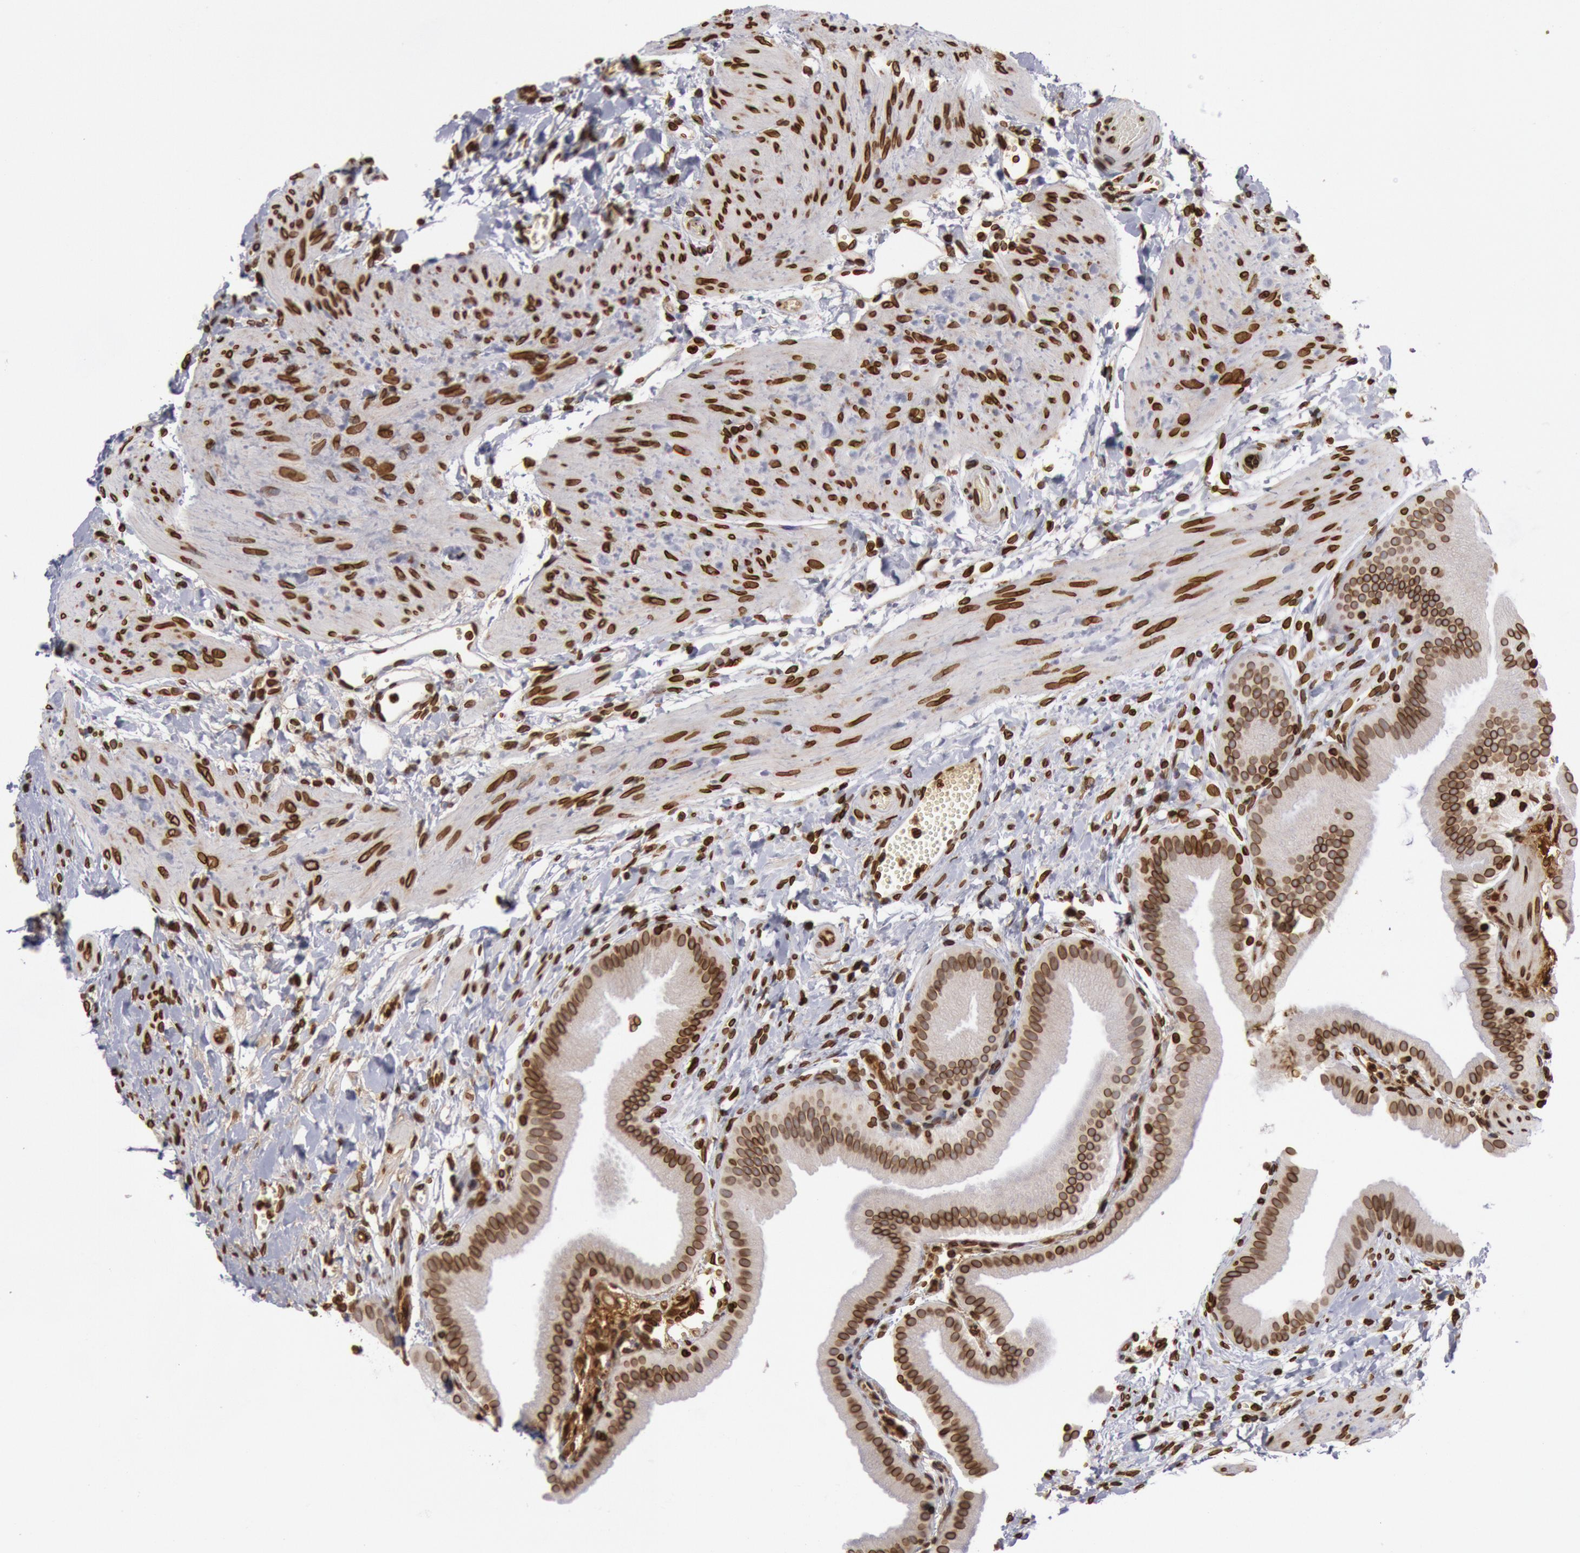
{"staining": {"intensity": "strong", "quantity": ">75%", "location": "nuclear"}, "tissue": "gallbladder", "cell_type": "Glandular cells", "image_type": "normal", "snomed": [{"axis": "morphology", "description": "Normal tissue, NOS"}, {"axis": "topography", "description": "Gallbladder"}], "caption": "The photomicrograph exhibits immunohistochemical staining of benign gallbladder. There is strong nuclear positivity is seen in about >75% of glandular cells. The staining was performed using DAB to visualize the protein expression in brown, while the nuclei were stained in blue with hematoxylin (Magnification: 20x).", "gene": "SUN2", "patient": {"sex": "female", "age": 63}}